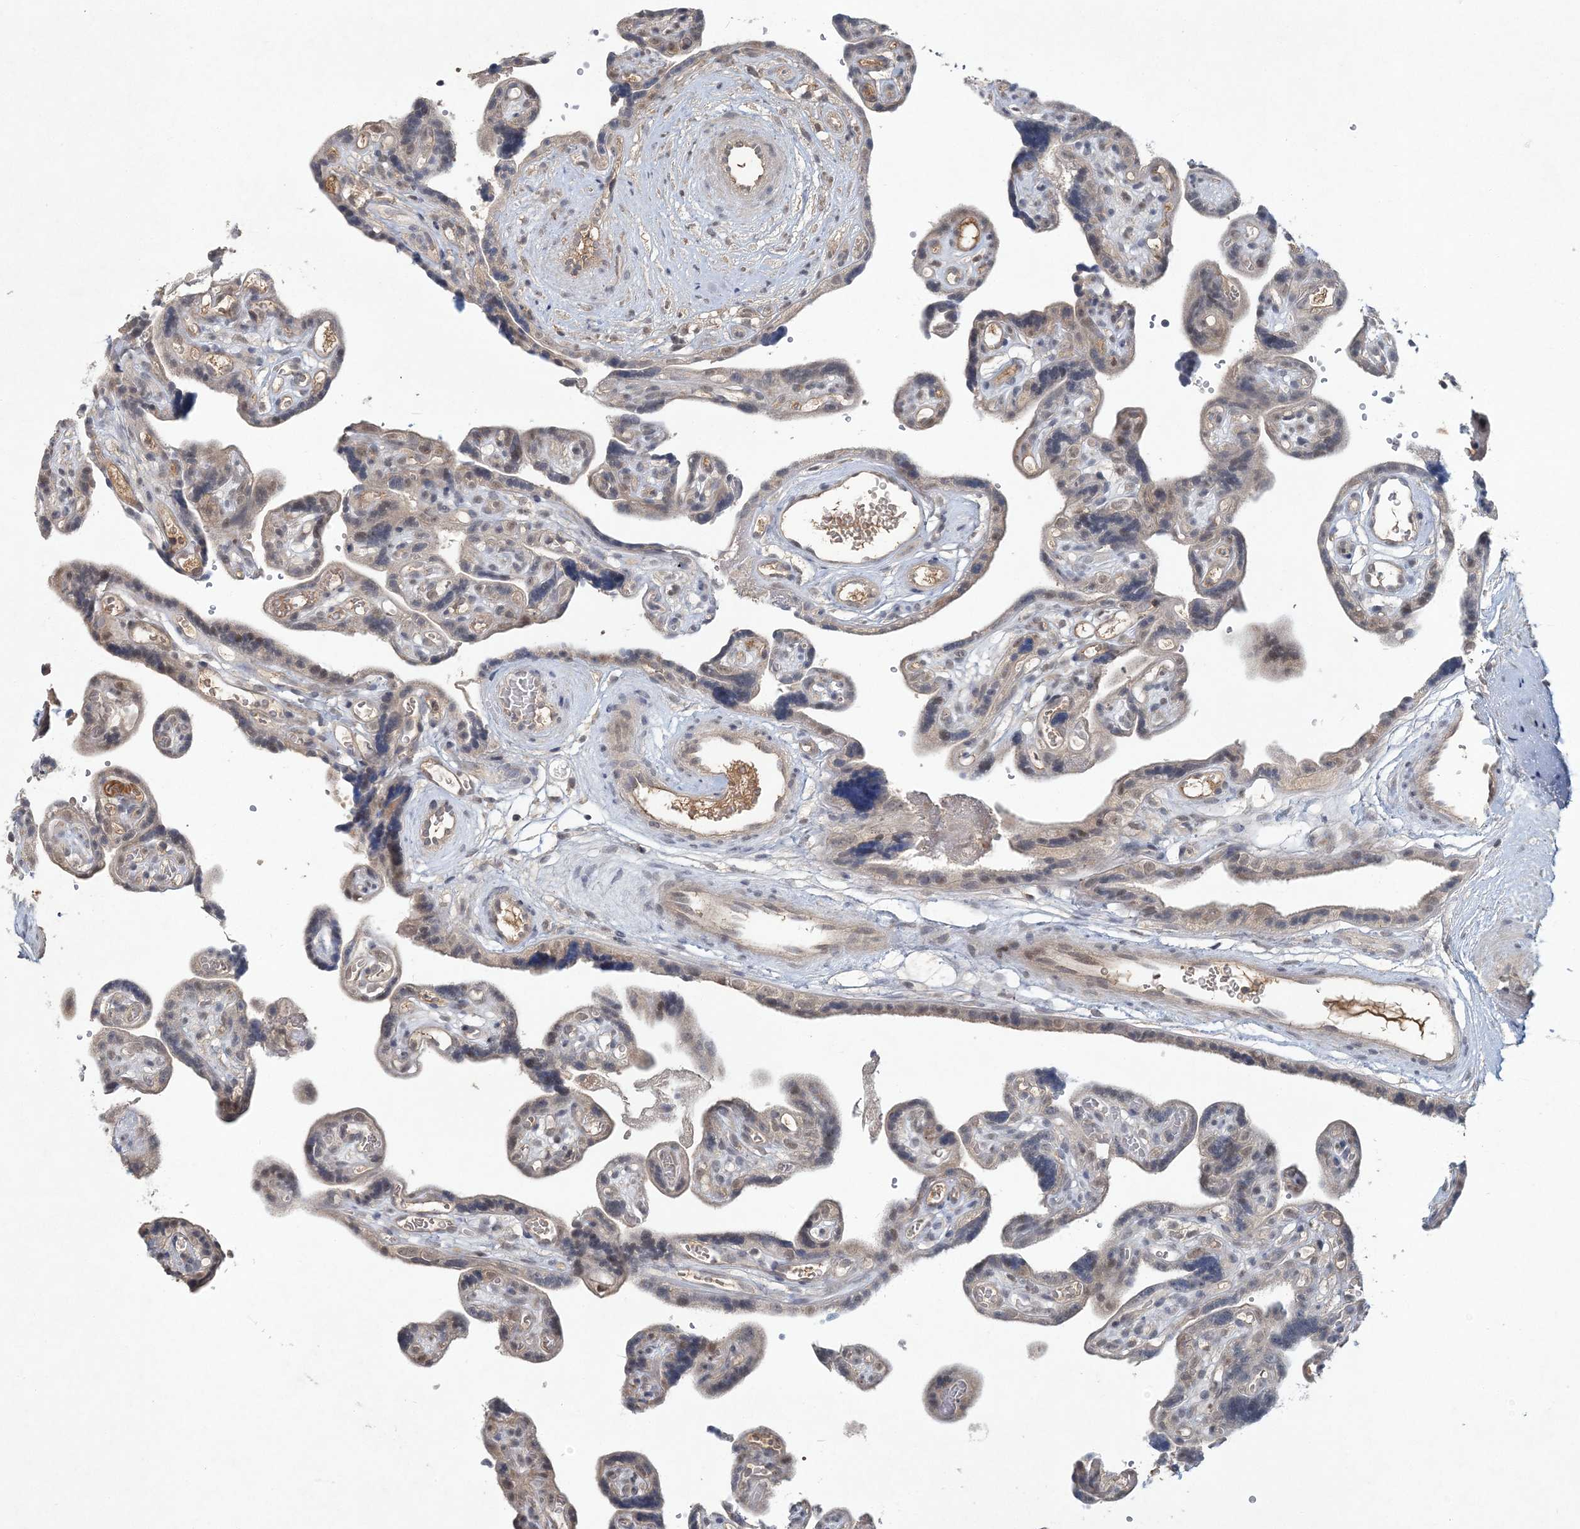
{"staining": {"intensity": "moderate", "quantity": ">75%", "location": "cytoplasmic/membranous,nuclear"}, "tissue": "placenta", "cell_type": "Decidual cells", "image_type": "normal", "snomed": [{"axis": "morphology", "description": "Normal tissue, NOS"}, {"axis": "topography", "description": "Placenta"}], "caption": "Unremarkable placenta demonstrates moderate cytoplasmic/membranous,nuclear expression in about >75% of decidual cells.", "gene": "RNF25", "patient": {"sex": "female", "age": 30}}